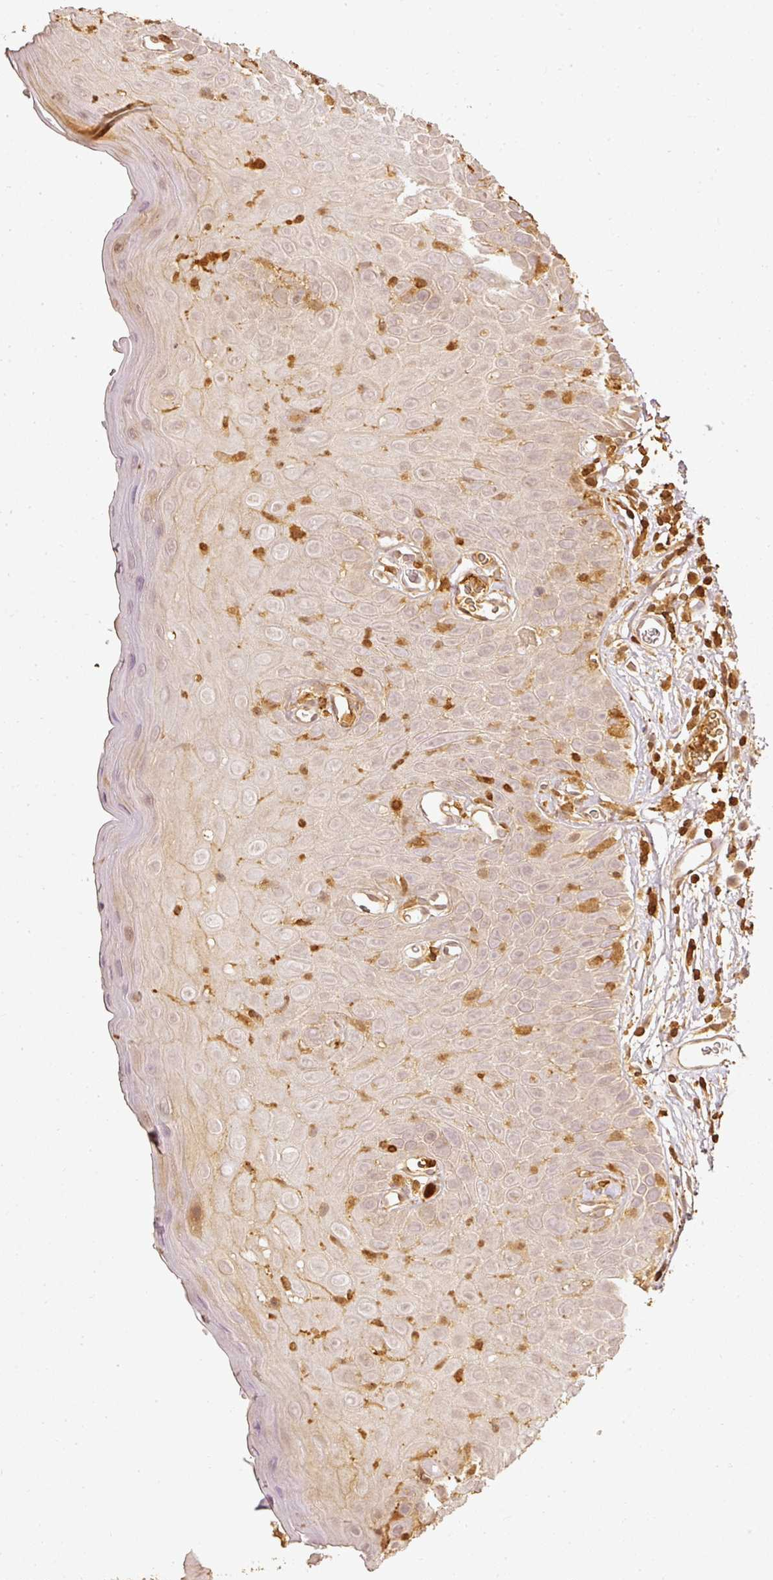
{"staining": {"intensity": "moderate", "quantity": "<25%", "location": "cytoplasmic/membranous"}, "tissue": "oral mucosa", "cell_type": "Squamous epithelial cells", "image_type": "normal", "snomed": [{"axis": "morphology", "description": "Normal tissue, NOS"}, {"axis": "morphology", "description": "Squamous cell carcinoma, NOS"}, {"axis": "topography", "description": "Oral tissue"}, {"axis": "topography", "description": "Tounge, NOS"}, {"axis": "topography", "description": "Head-Neck"}], "caption": "Protein analysis of unremarkable oral mucosa demonstrates moderate cytoplasmic/membranous positivity in about <25% of squamous epithelial cells.", "gene": "PFN1", "patient": {"sex": "male", "age": 76}}